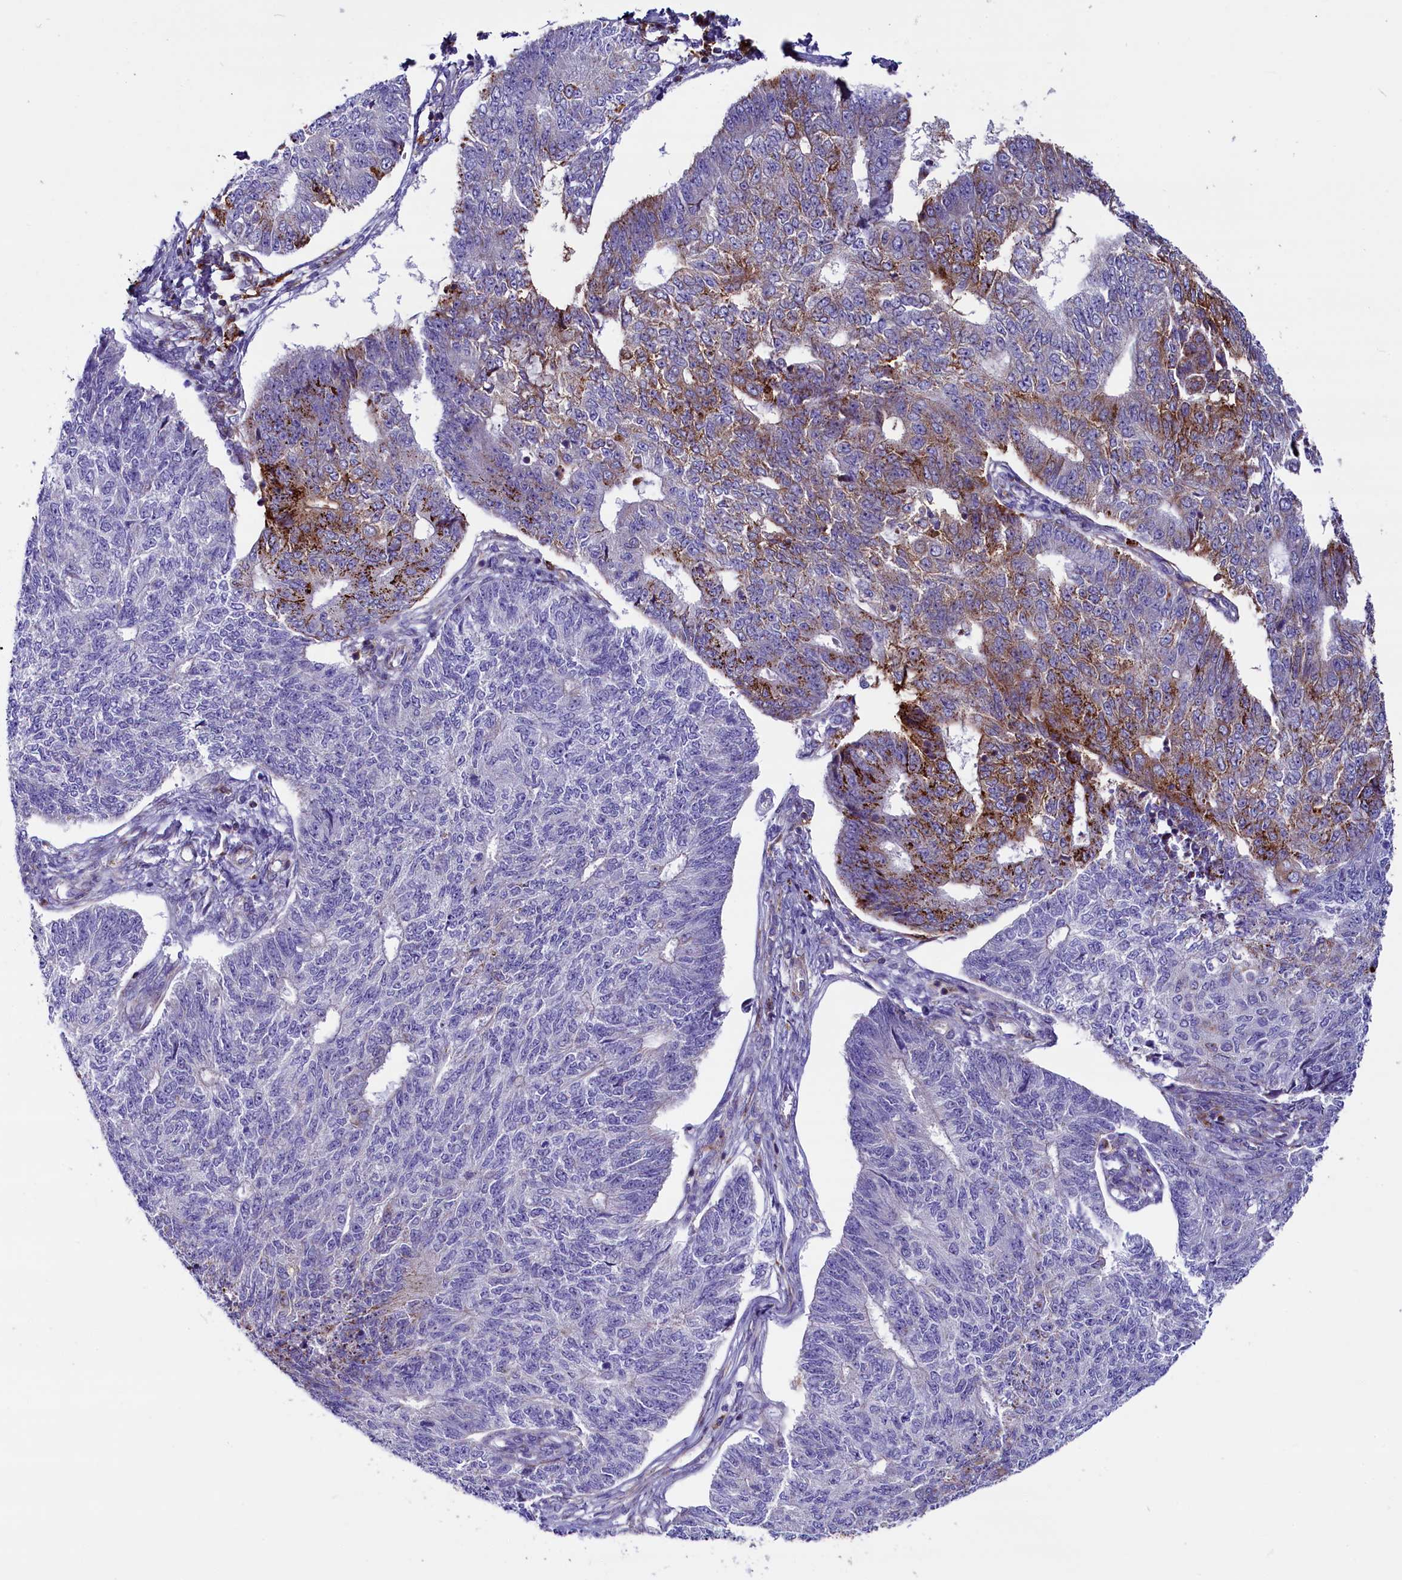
{"staining": {"intensity": "moderate", "quantity": "<25%", "location": "cytoplasmic/membranous"}, "tissue": "endometrial cancer", "cell_type": "Tumor cells", "image_type": "cancer", "snomed": [{"axis": "morphology", "description": "Adenocarcinoma, NOS"}, {"axis": "topography", "description": "Endometrium"}], "caption": "Immunohistochemistry (IHC) staining of endometrial cancer (adenocarcinoma), which reveals low levels of moderate cytoplasmic/membranous expression in approximately <25% of tumor cells indicating moderate cytoplasmic/membranous protein positivity. The staining was performed using DAB (3,3'-diaminobenzidine) (brown) for protein detection and nuclei were counterstained in hematoxylin (blue).", "gene": "IL20RA", "patient": {"sex": "female", "age": 32}}